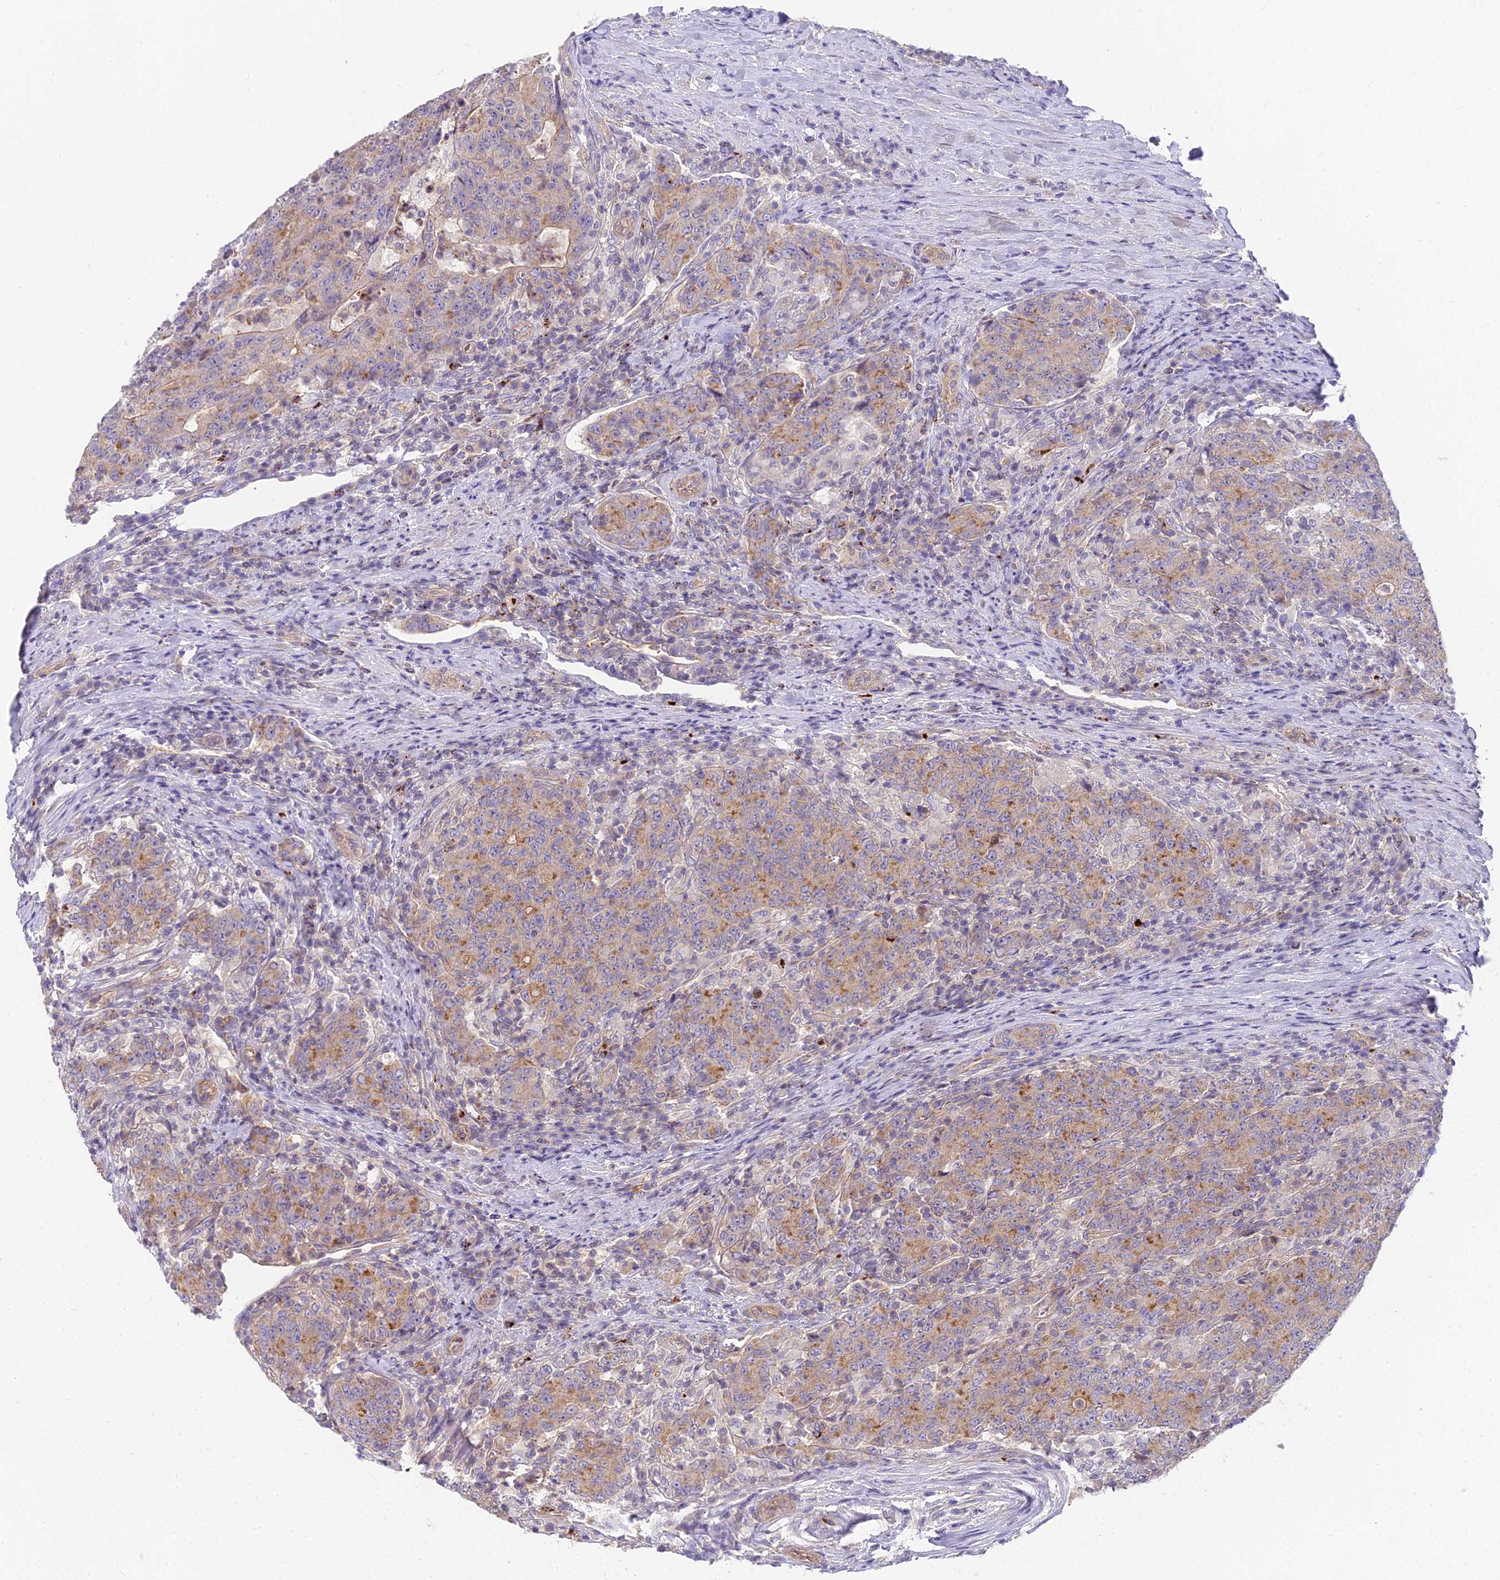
{"staining": {"intensity": "moderate", "quantity": ">75%", "location": "cytoplasmic/membranous"}, "tissue": "colorectal cancer", "cell_type": "Tumor cells", "image_type": "cancer", "snomed": [{"axis": "morphology", "description": "Adenocarcinoma, NOS"}, {"axis": "topography", "description": "Colon"}], "caption": "There is medium levels of moderate cytoplasmic/membranous positivity in tumor cells of colorectal adenocarcinoma, as demonstrated by immunohistochemical staining (brown color).", "gene": "HLA-DOA", "patient": {"sex": "female", "age": 75}}